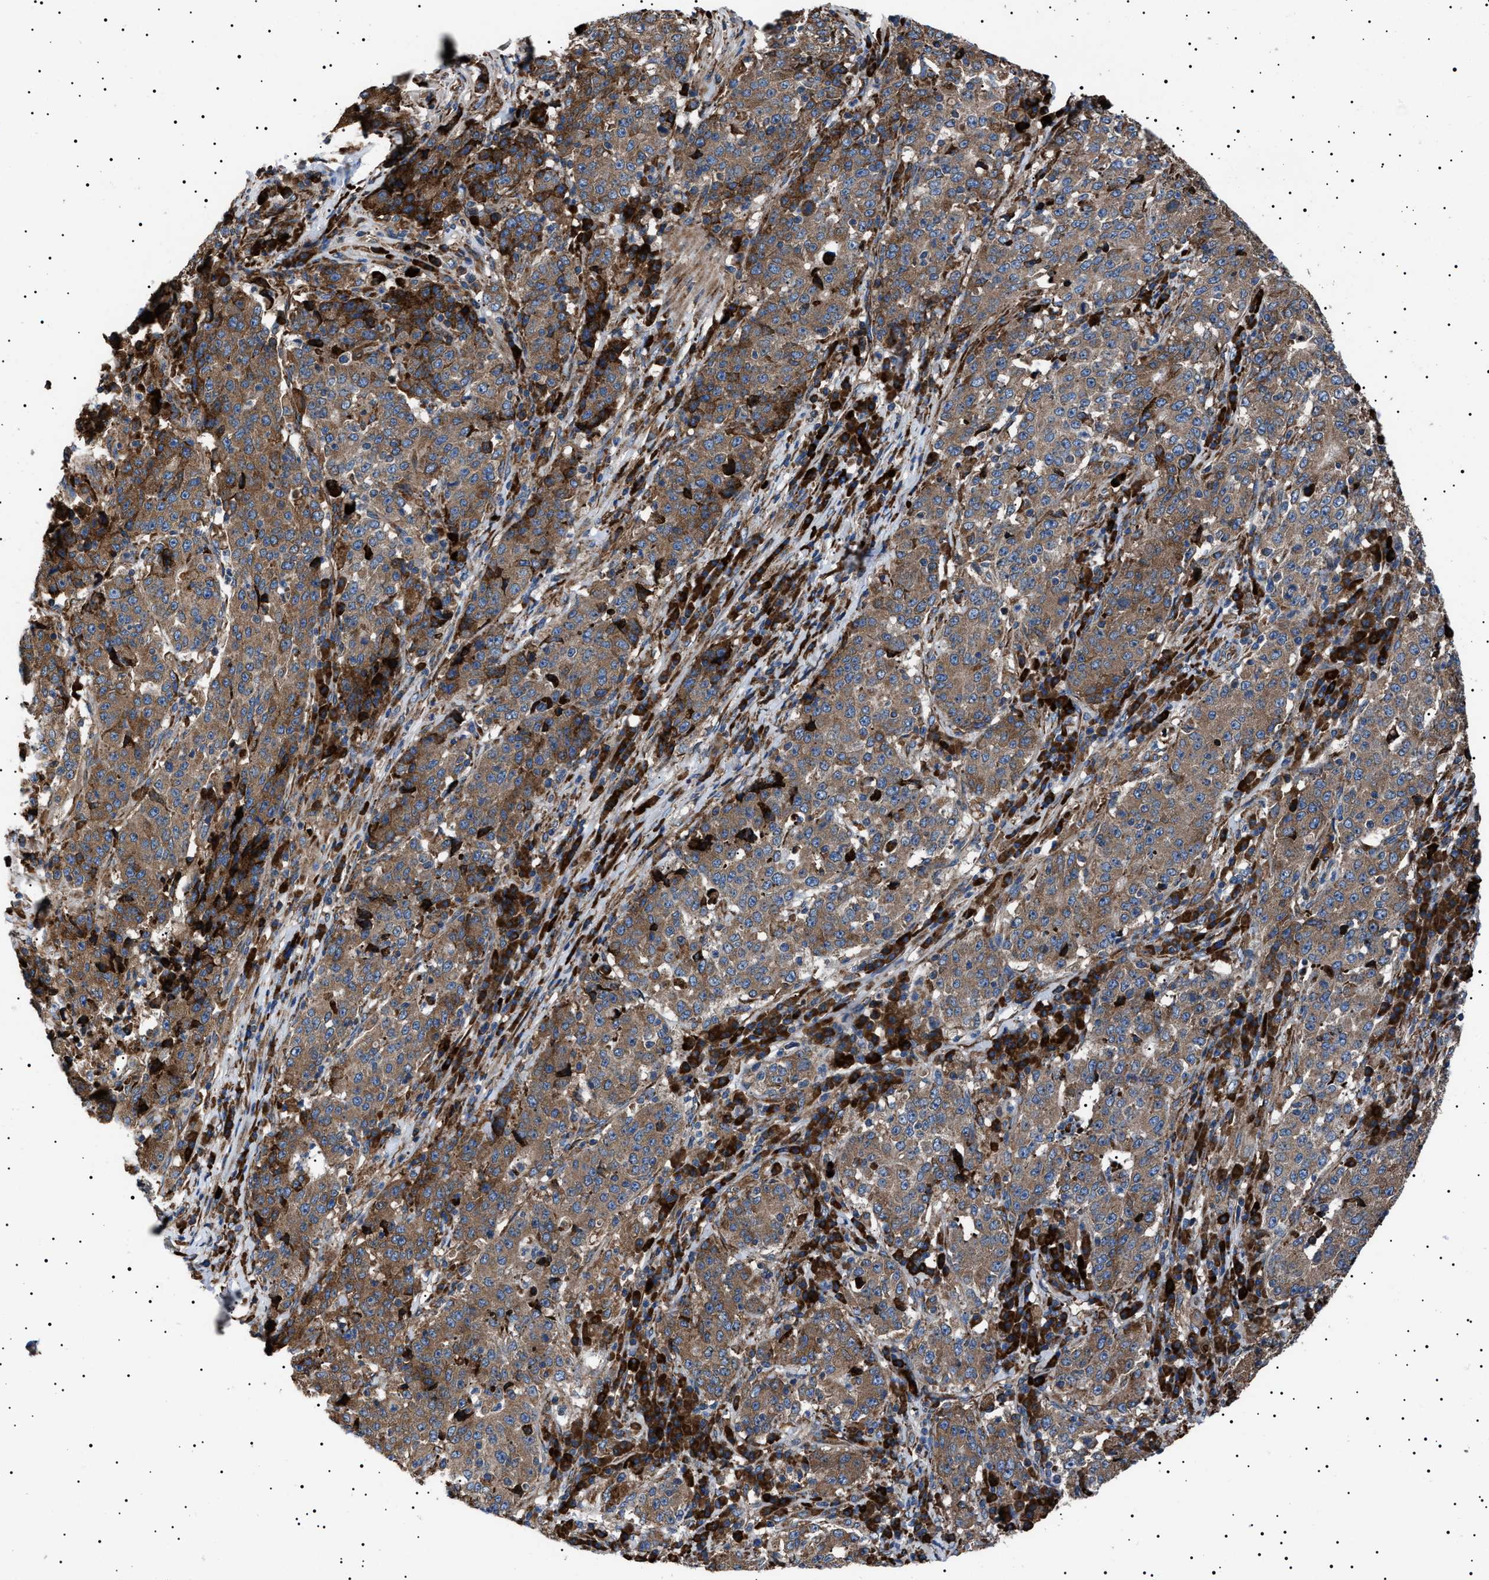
{"staining": {"intensity": "moderate", "quantity": ">75%", "location": "cytoplasmic/membranous"}, "tissue": "stomach cancer", "cell_type": "Tumor cells", "image_type": "cancer", "snomed": [{"axis": "morphology", "description": "Adenocarcinoma, NOS"}, {"axis": "topography", "description": "Stomach"}], "caption": "IHC of stomach cancer (adenocarcinoma) reveals medium levels of moderate cytoplasmic/membranous positivity in about >75% of tumor cells.", "gene": "TOP1MT", "patient": {"sex": "male", "age": 59}}